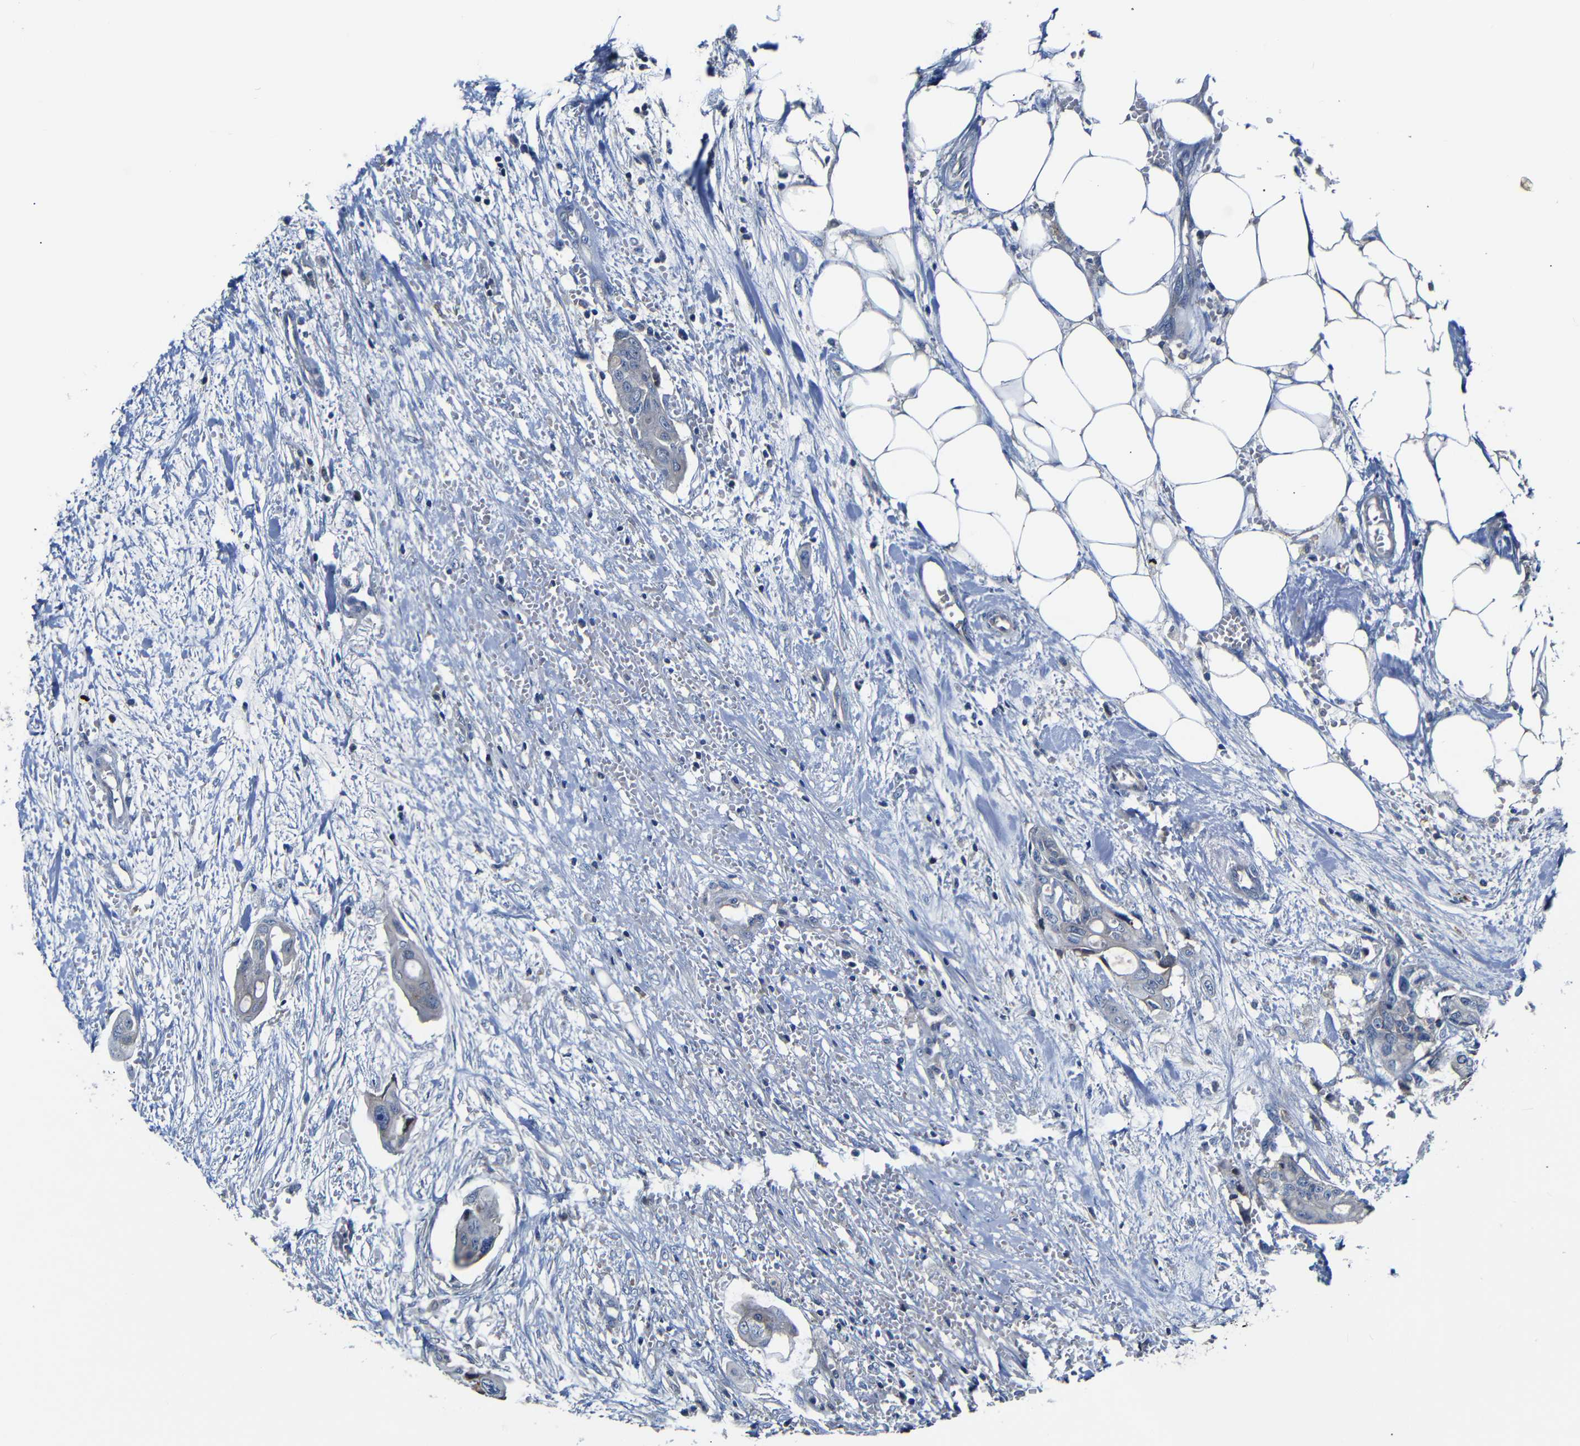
{"staining": {"intensity": "weak", "quantity": "<25%", "location": "cytoplasmic/membranous"}, "tissue": "colorectal cancer", "cell_type": "Tumor cells", "image_type": "cancer", "snomed": [{"axis": "morphology", "description": "Adenocarcinoma, NOS"}, {"axis": "topography", "description": "Colon"}], "caption": "Immunohistochemical staining of adenocarcinoma (colorectal) shows no significant positivity in tumor cells.", "gene": "AFDN", "patient": {"sex": "female", "age": 57}}